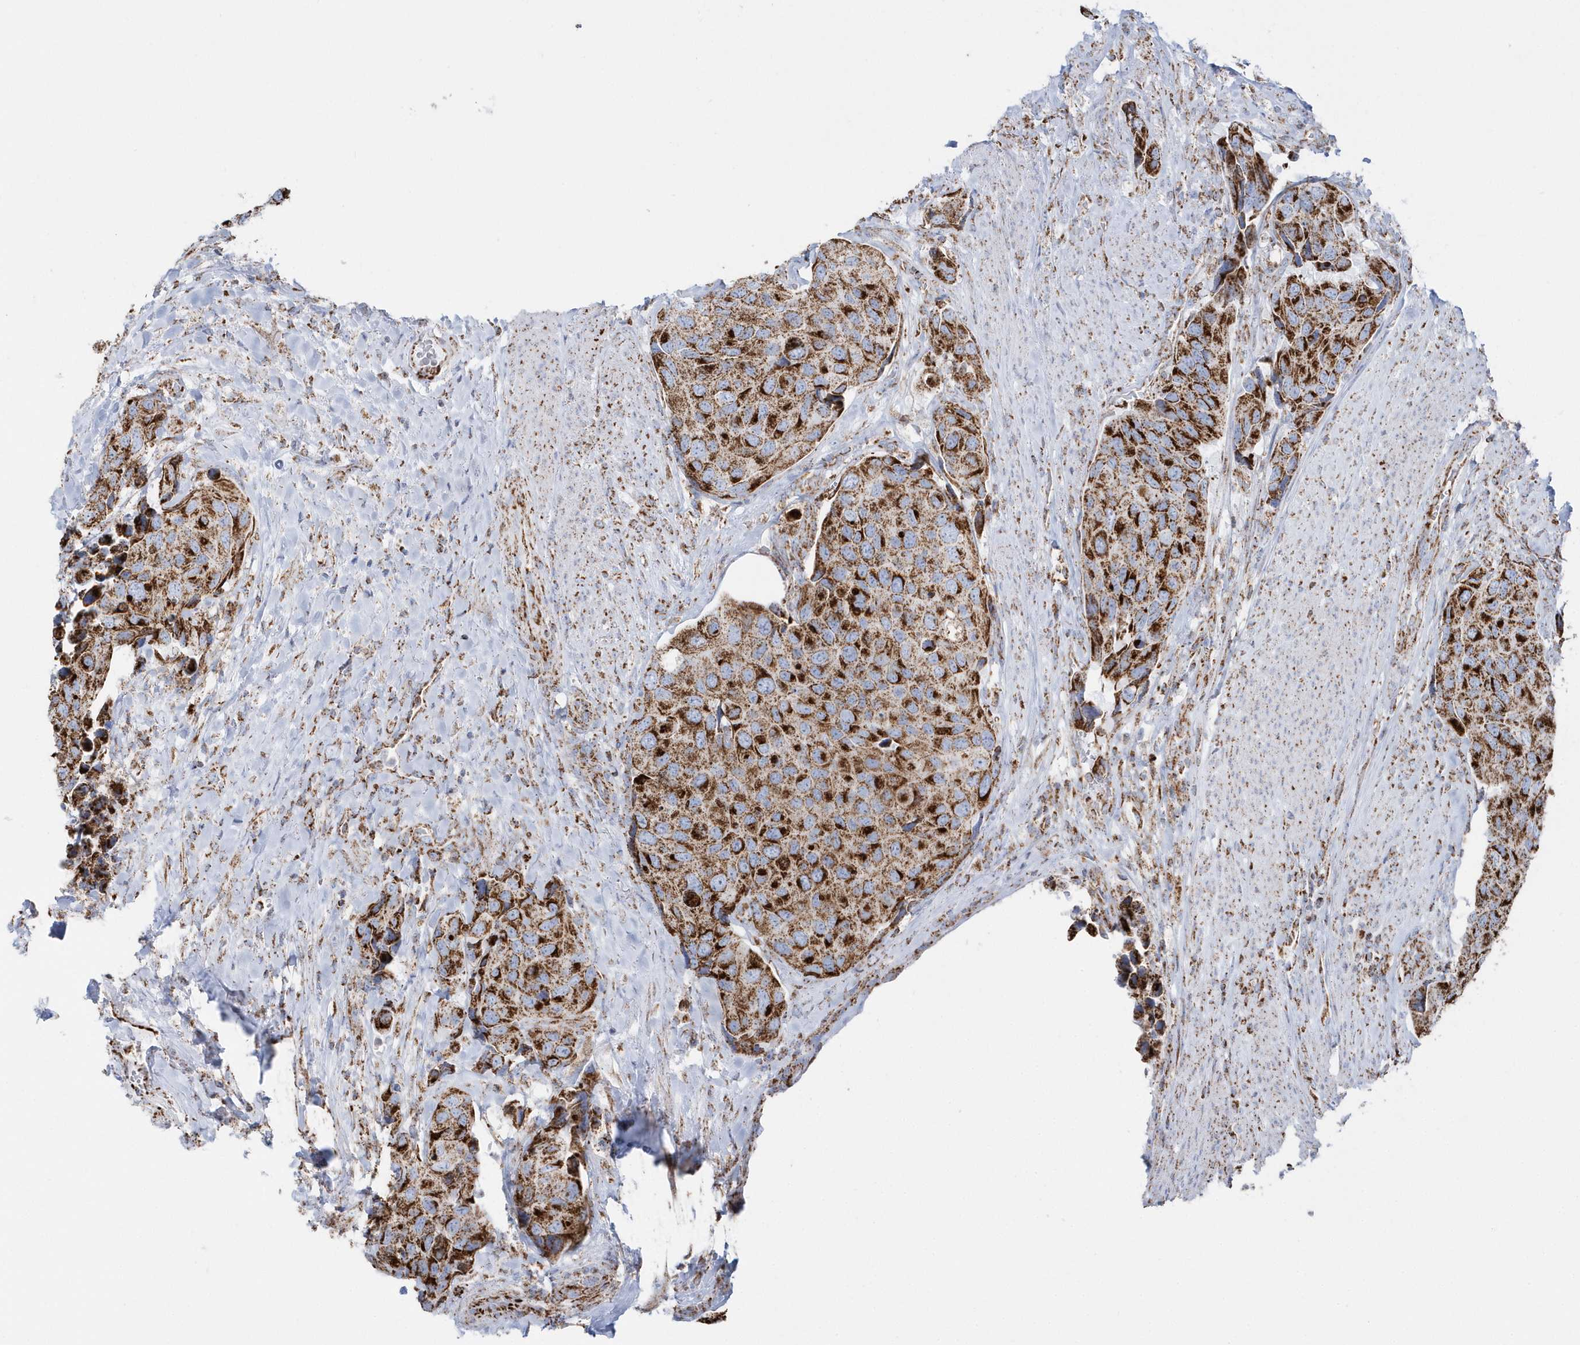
{"staining": {"intensity": "strong", "quantity": ">75%", "location": "cytoplasmic/membranous"}, "tissue": "urothelial cancer", "cell_type": "Tumor cells", "image_type": "cancer", "snomed": [{"axis": "morphology", "description": "Urothelial carcinoma, High grade"}, {"axis": "topography", "description": "Urinary bladder"}], "caption": "A micrograph showing strong cytoplasmic/membranous expression in about >75% of tumor cells in urothelial cancer, as visualized by brown immunohistochemical staining.", "gene": "TMCO6", "patient": {"sex": "male", "age": 74}}